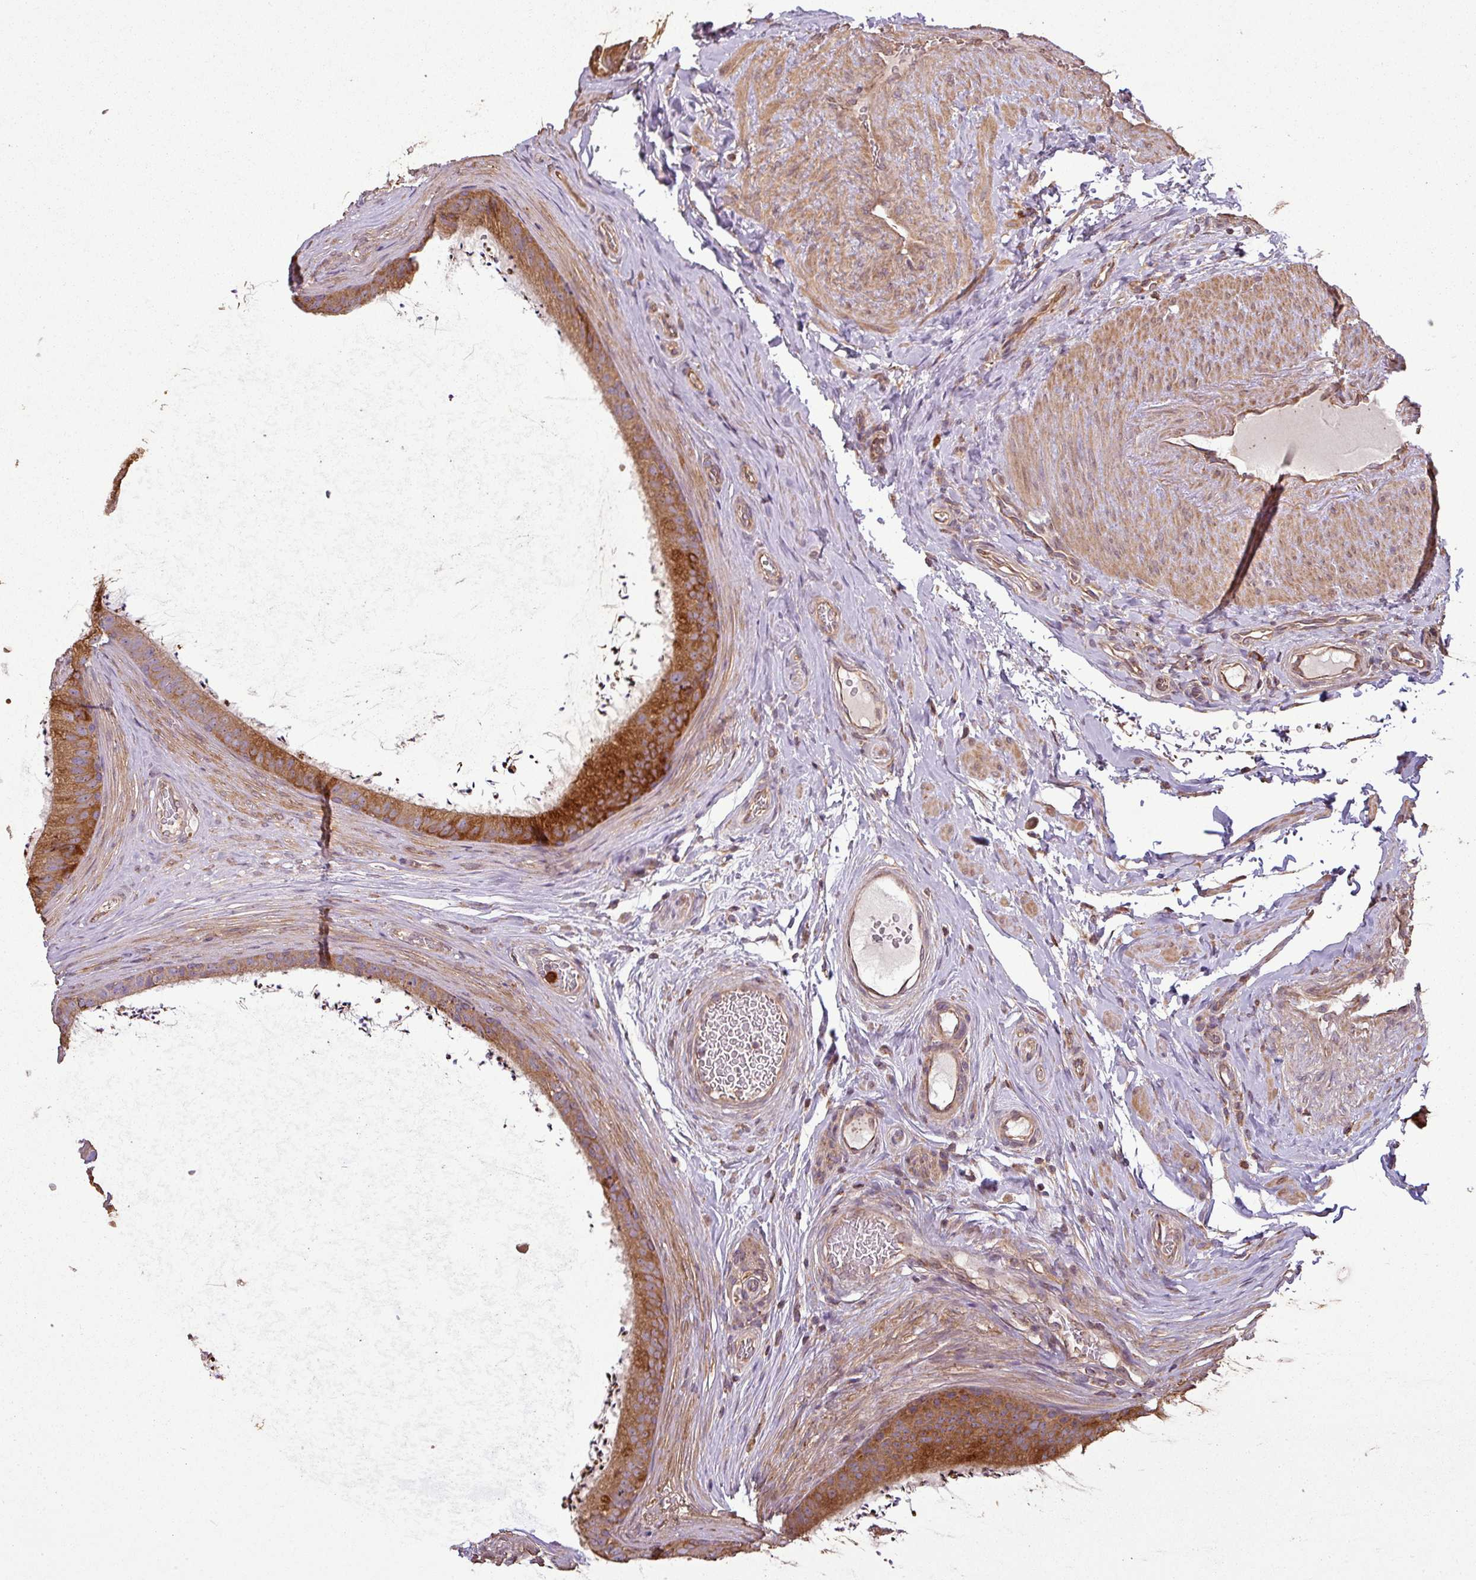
{"staining": {"intensity": "strong", "quantity": "25%-75%", "location": "cytoplasmic/membranous"}, "tissue": "epididymis", "cell_type": "Glandular cells", "image_type": "normal", "snomed": [{"axis": "morphology", "description": "Normal tissue, NOS"}, {"axis": "topography", "description": "Testis"}, {"axis": "topography", "description": "Epididymis"}], "caption": "Immunohistochemistry (IHC) of normal human epididymis displays high levels of strong cytoplasmic/membranous staining in about 25%-75% of glandular cells.", "gene": "PLEKHM1", "patient": {"sex": "male", "age": 41}}